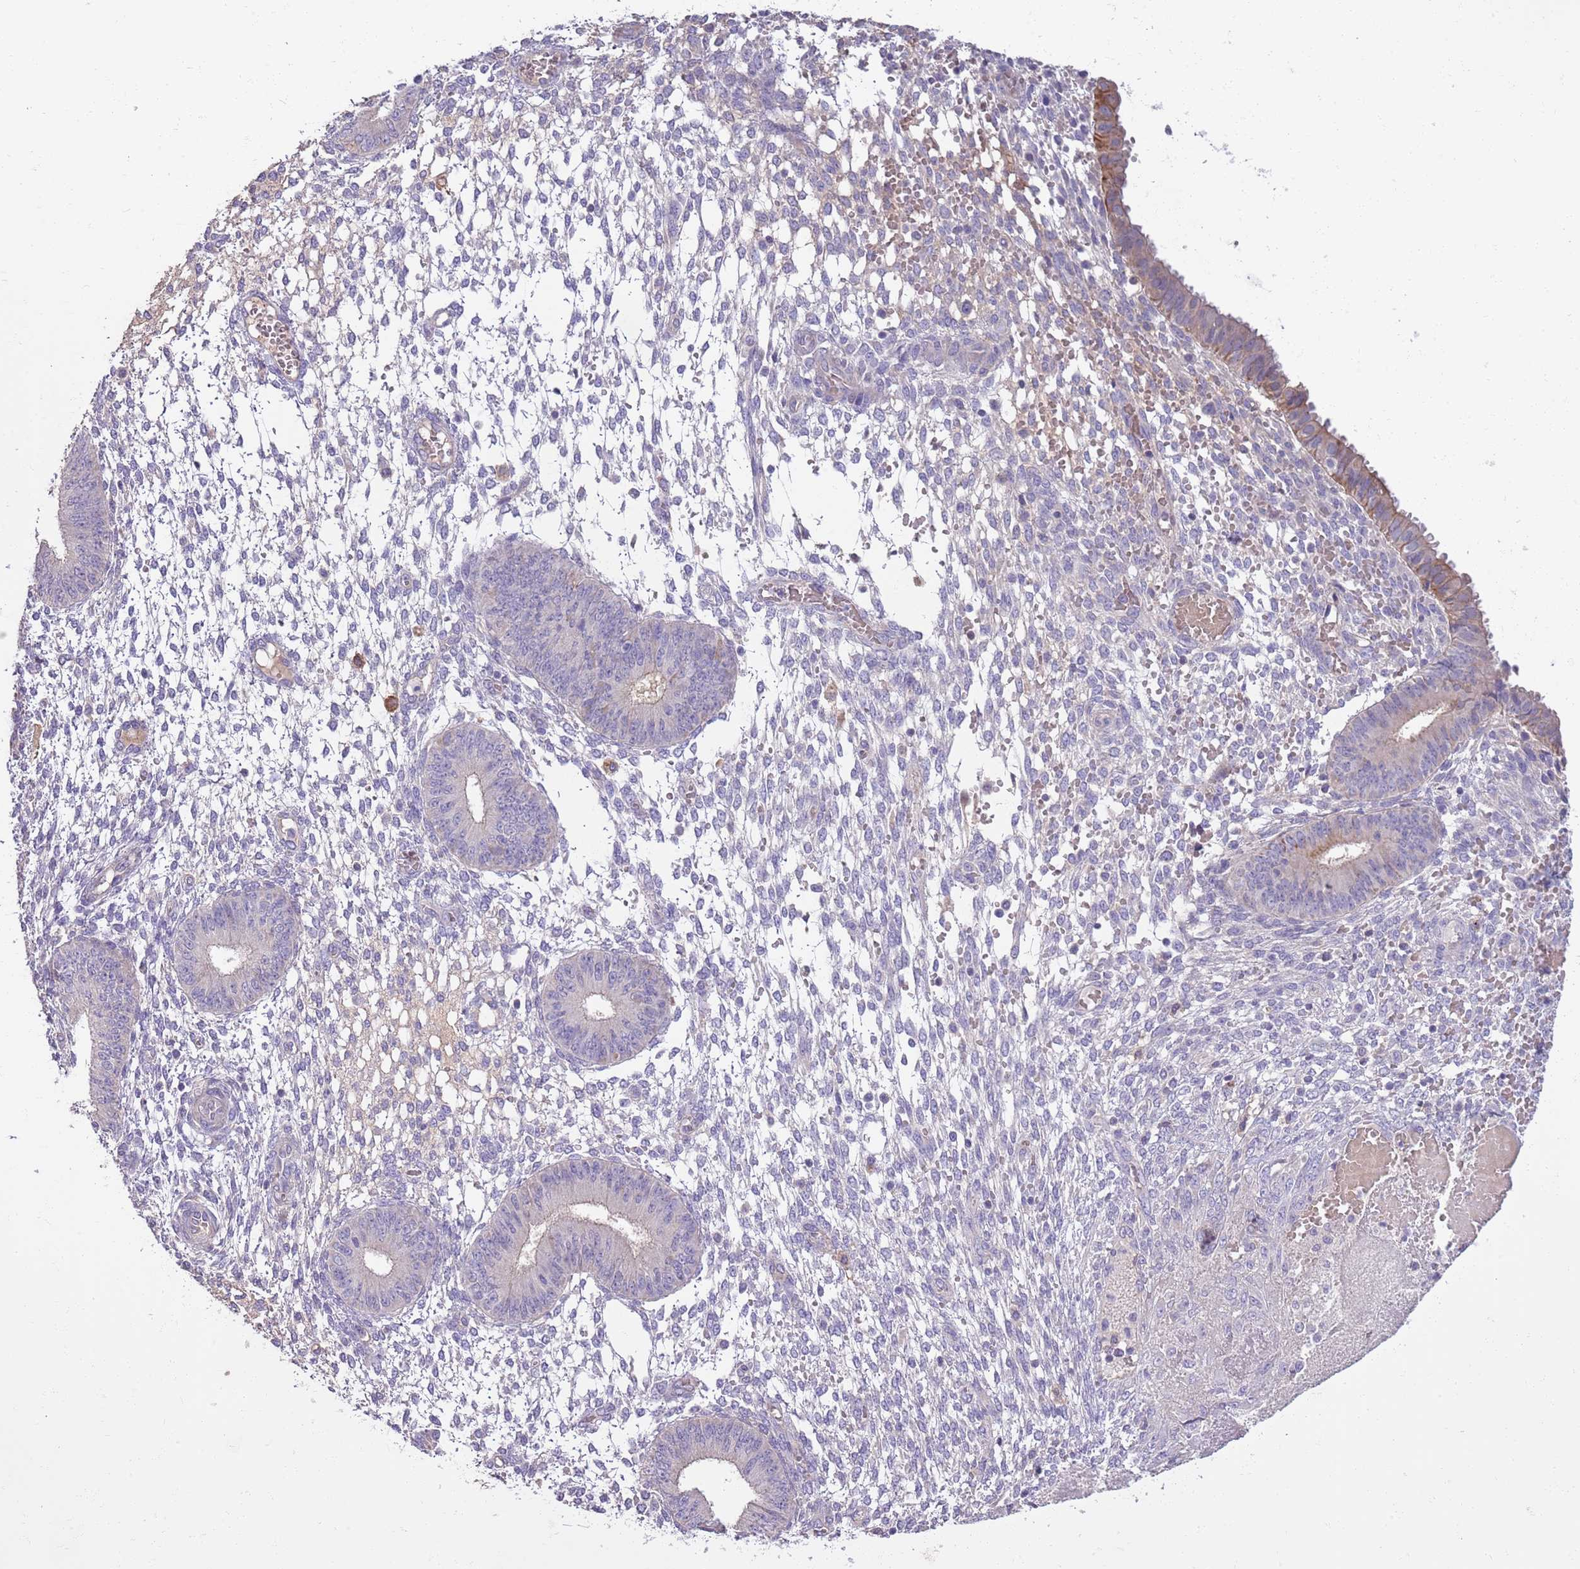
{"staining": {"intensity": "negative", "quantity": "none", "location": "none"}, "tissue": "endometrium", "cell_type": "Cells in endometrial stroma", "image_type": "normal", "snomed": [{"axis": "morphology", "description": "Normal tissue, NOS"}, {"axis": "topography", "description": "Endometrium"}], "caption": "The immunohistochemistry micrograph has no significant staining in cells in endometrial stroma of endometrium. The staining is performed using DAB (3,3'-diaminobenzidine) brown chromogen with nuclei counter-stained in using hematoxylin.", "gene": "HES3", "patient": {"sex": "female", "age": 49}}